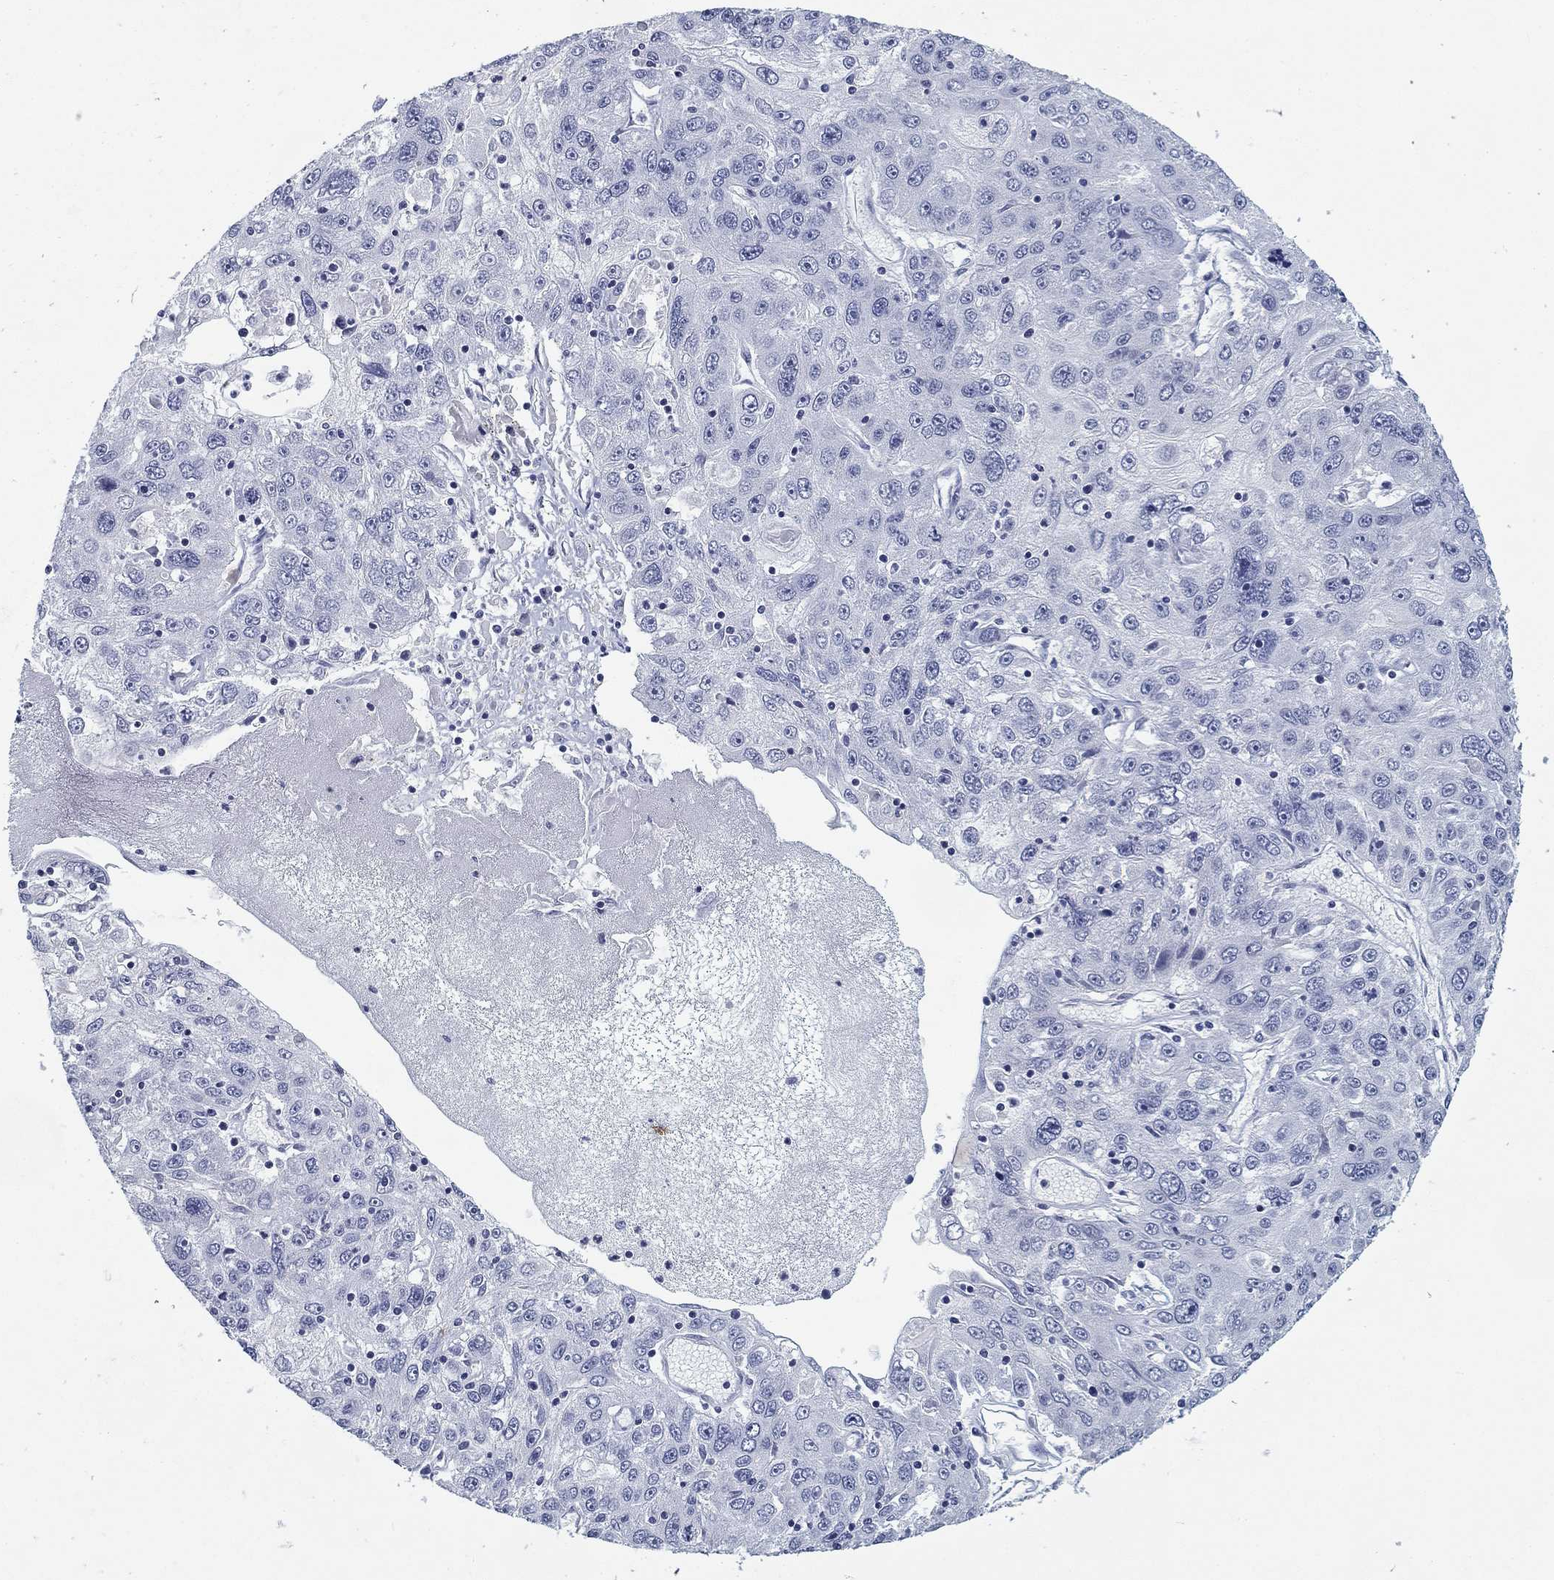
{"staining": {"intensity": "negative", "quantity": "none", "location": "none"}, "tissue": "stomach cancer", "cell_type": "Tumor cells", "image_type": "cancer", "snomed": [{"axis": "morphology", "description": "Adenocarcinoma, NOS"}, {"axis": "topography", "description": "Stomach"}], "caption": "This histopathology image is of stomach cancer (adenocarcinoma) stained with immunohistochemistry (IHC) to label a protein in brown with the nuclei are counter-stained blue. There is no expression in tumor cells. (DAB immunohistochemistry (IHC), high magnification).", "gene": "CD79B", "patient": {"sex": "male", "age": 56}}